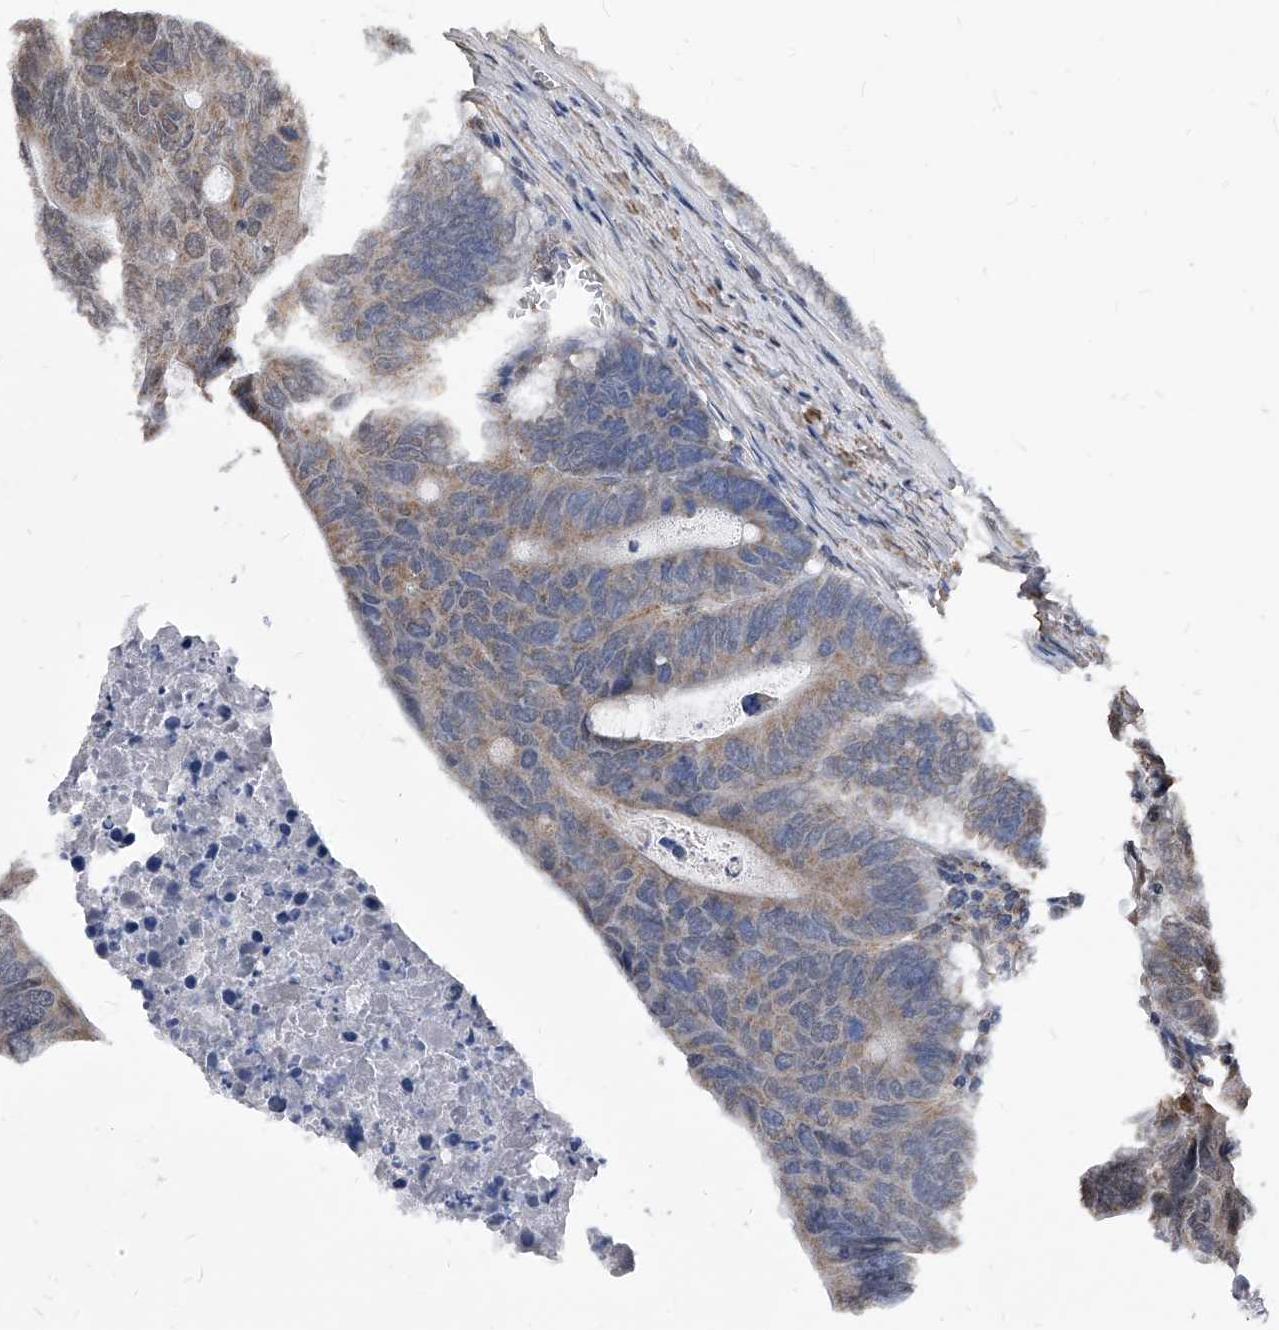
{"staining": {"intensity": "weak", "quantity": "<25%", "location": "cytoplasmic/membranous"}, "tissue": "colorectal cancer", "cell_type": "Tumor cells", "image_type": "cancer", "snomed": [{"axis": "morphology", "description": "Adenocarcinoma, NOS"}, {"axis": "topography", "description": "Colon"}], "caption": "This is a micrograph of IHC staining of colorectal cancer (adenocarcinoma), which shows no positivity in tumor cells.", "gene": "DUSP22", "patient": {"sex": "male", "age": 87}}